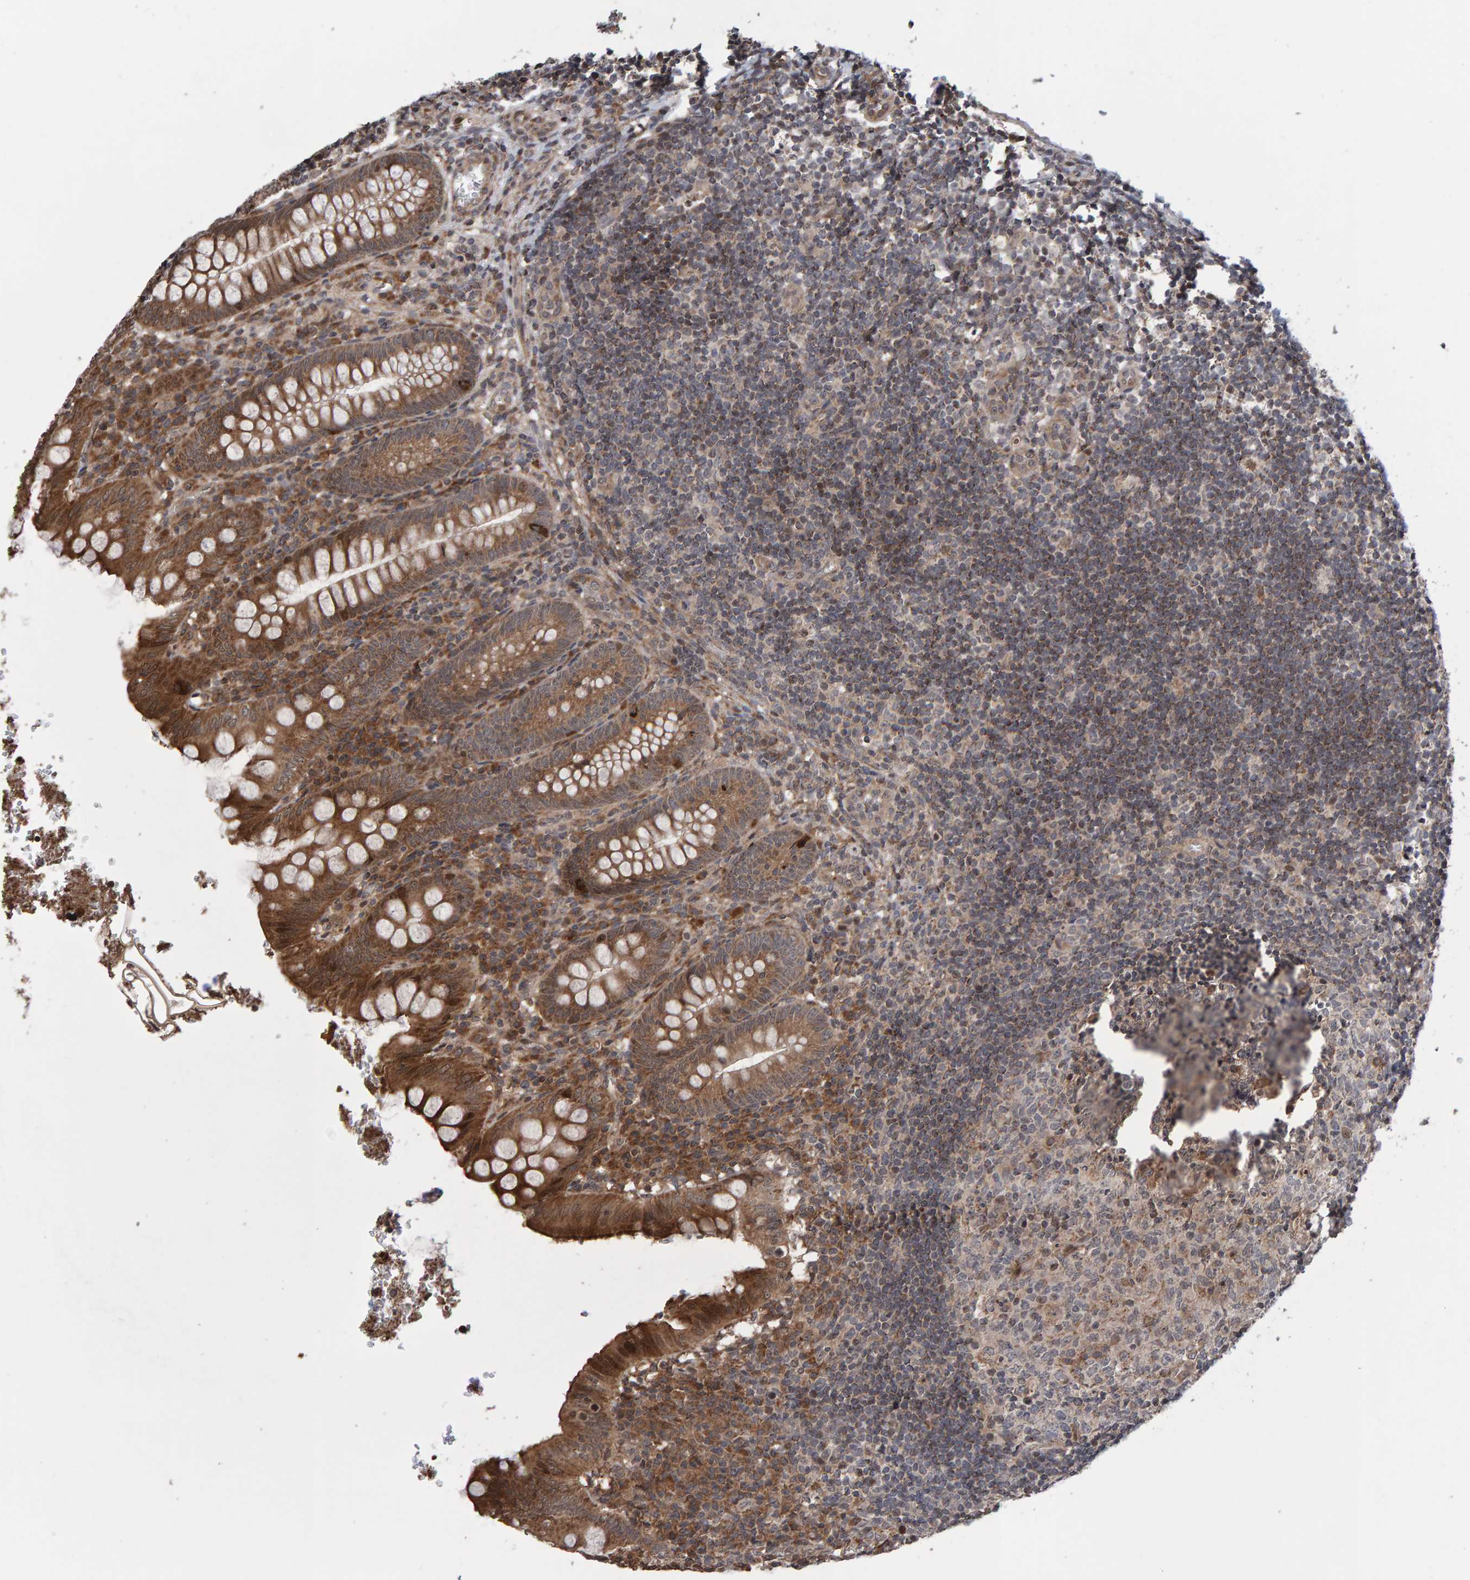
{"staining": {"intensity": "strong", "quantity": ">75%", "location": "cytoplasmic/membranous"}, "tissue": "appendix", "cell_type": "Glandular cells", "image_type": "normal", "snomed": [{"axis": "morphology", "description": "Normal tissue, NOS"}, {"axis": "topography", "description": "Appendix"}], "caption": "This histopathology image shows normal appendix stained with IHC to label a protein in brown. The cytoplasmic/membranous of glandular cells show strong positivity for the protein. Nuclei are counter-stained blue.", "gene": "PECR", "patient": {"sex": "male", "age": 8}}